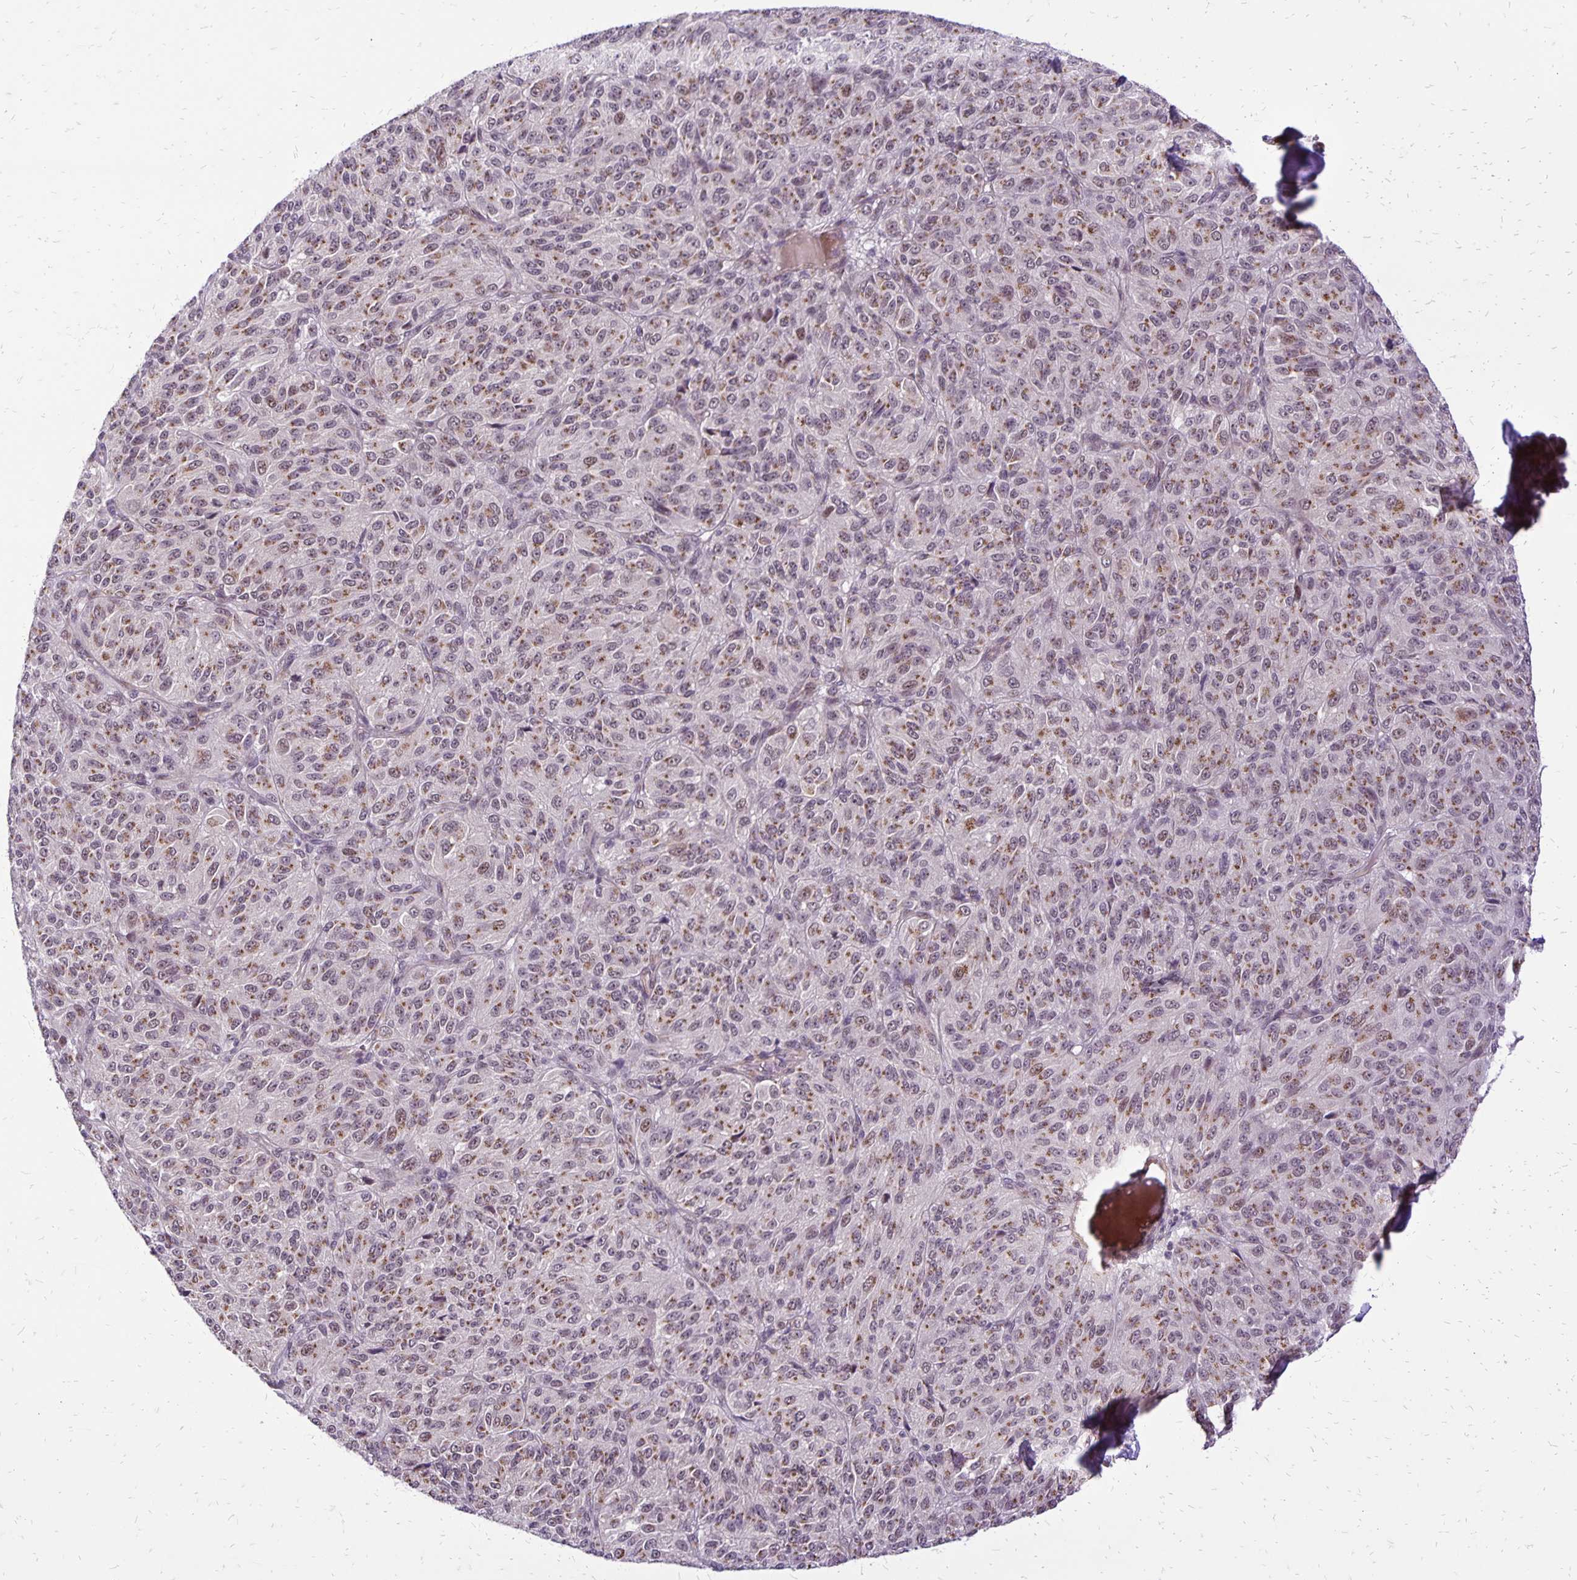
{"staining": {"intensity": "weak", "quantity": ">75%", "location": "cytoplasmic/membranous"}, "tissue": "melanoma", "cell_type": "Tumor cells", "image_type": "cancer", "snomed": [{"axis": "morphology", "description": "Malignant melanoma, Metastatic site"}, {"axis": "topography", "description": "Brain"}], "caption": "Immunohistochemical staining of human malignant melanoma (metastatic site) exhibits weak cytoplasmic/membranous protein staining in about >75% of tumor cells.", "gene": "GOLGA5", "patient": {"sex": "female", "age": 56}}